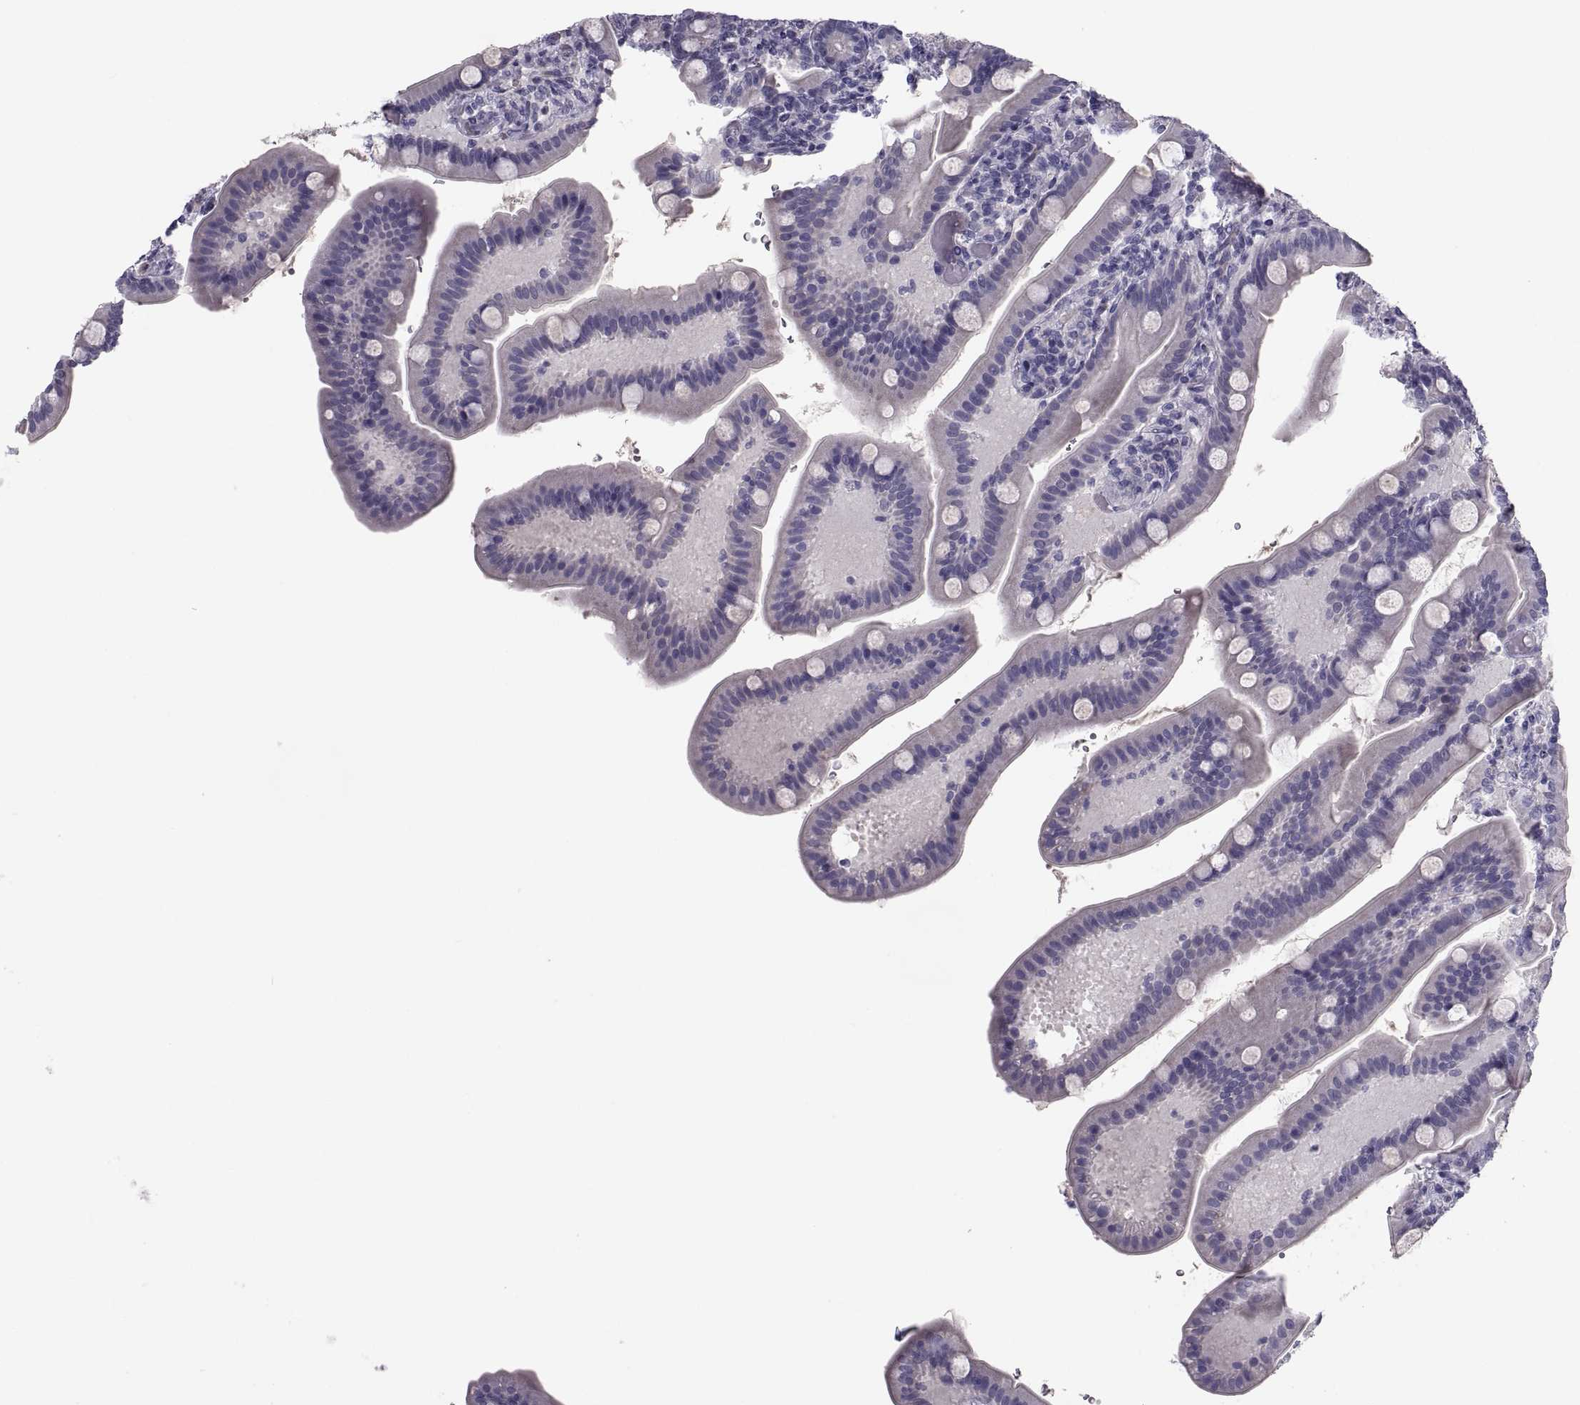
{"staining": {"intensity": "negative", "quantity": "none", "location": "none"}, "tissue": "small intestine", "cell_type": "Glandular cells", "image_type": "normal", "snomed": [{"axis": "morphology", "description": "Normal tissue, NOS"}, {"axis": "topography", "description": "Small intestine"}], "caption": "Immunohistochemistry photomicrograph of normal small intestine: human small intestine stained with DAB shows no significant protein positivity in glandular cells. (DAB immunohistochemistry with hematoxylin counter stain).", "gene": "PDZRN4", "patient": {"sex": "male", "age": 66}}